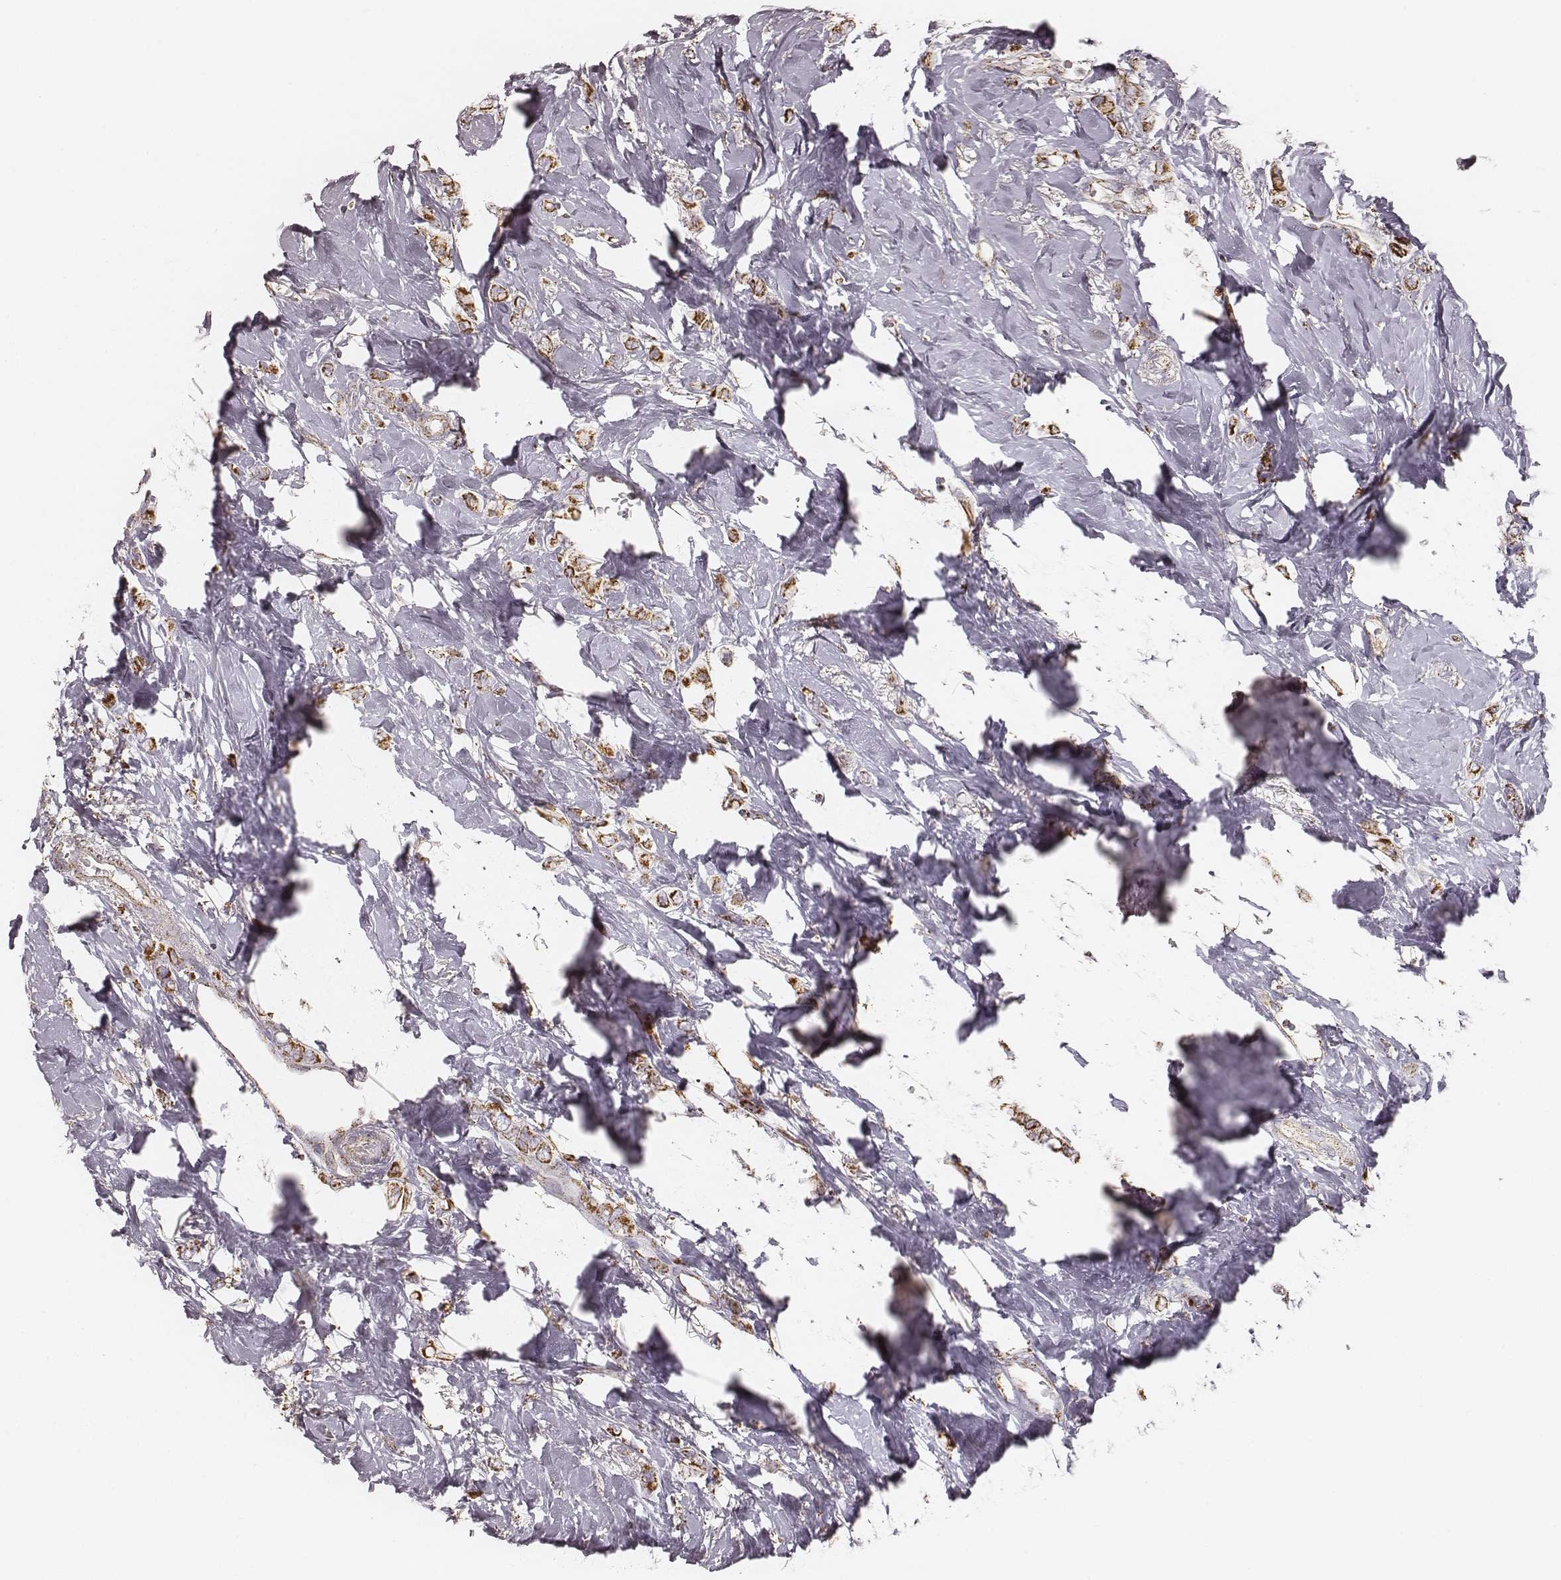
{"staining": {"intensity": "strong", "quantity": ">75%", "location": "cytoplasmic/membranous"}, "tissue": "breast cancer", "cell_type": "Tumor cells", "image_type": "cancer", "snomed": [{"axis": "morphology", "description": "Lobular carcinoma"}, {"axis": "topography", "description": "Breast"}], "caption": "Immunohistochemical staining of breast cancer reveals strong cytoplasmic/membranous protein positivity in about >75% of tumor cells. (DAB IHC, brown staining for protein, blue staining for nuclei).", "gene": "CS", "patient": {"sex": "female", "age": 66}}